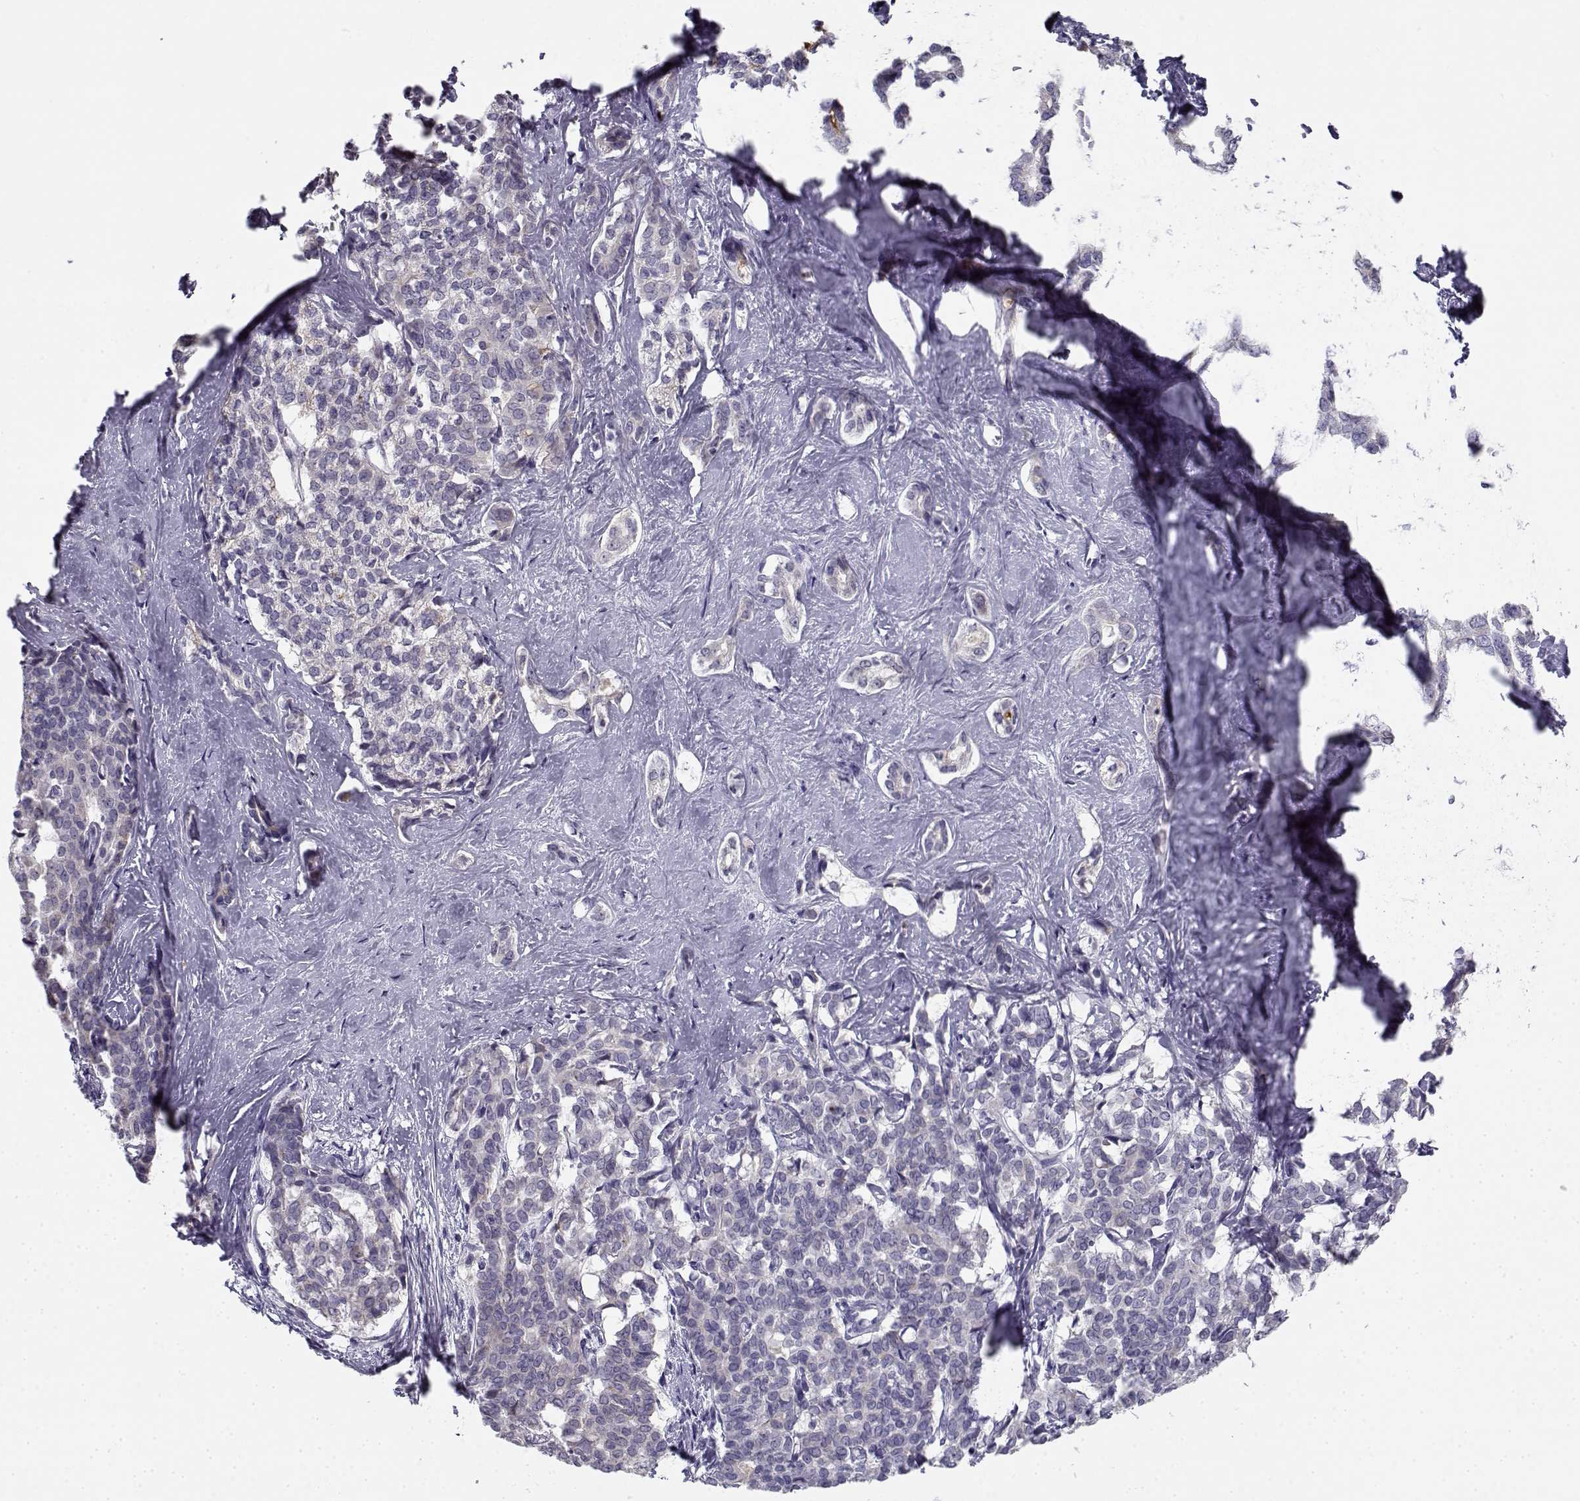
{"staining": {"intensity": "negative", "quantity": "none", "location": "none"}, "tissue": "liver cancer", "cell_type": "Tumor cells", "image_type": "cancer", "snomed": [{"axis": "morphology", "description": "Cholangiocarcinoma"}, {"axis": "topography", "description": "Liver"}], "caption": "A high-resolution micrograph shows immunohistochemistry staining of liver cancer, which reveals no significant expression in tumor cells.", "gene": "CREB3L3", "patient": {"sex": "female", "age": 47}}